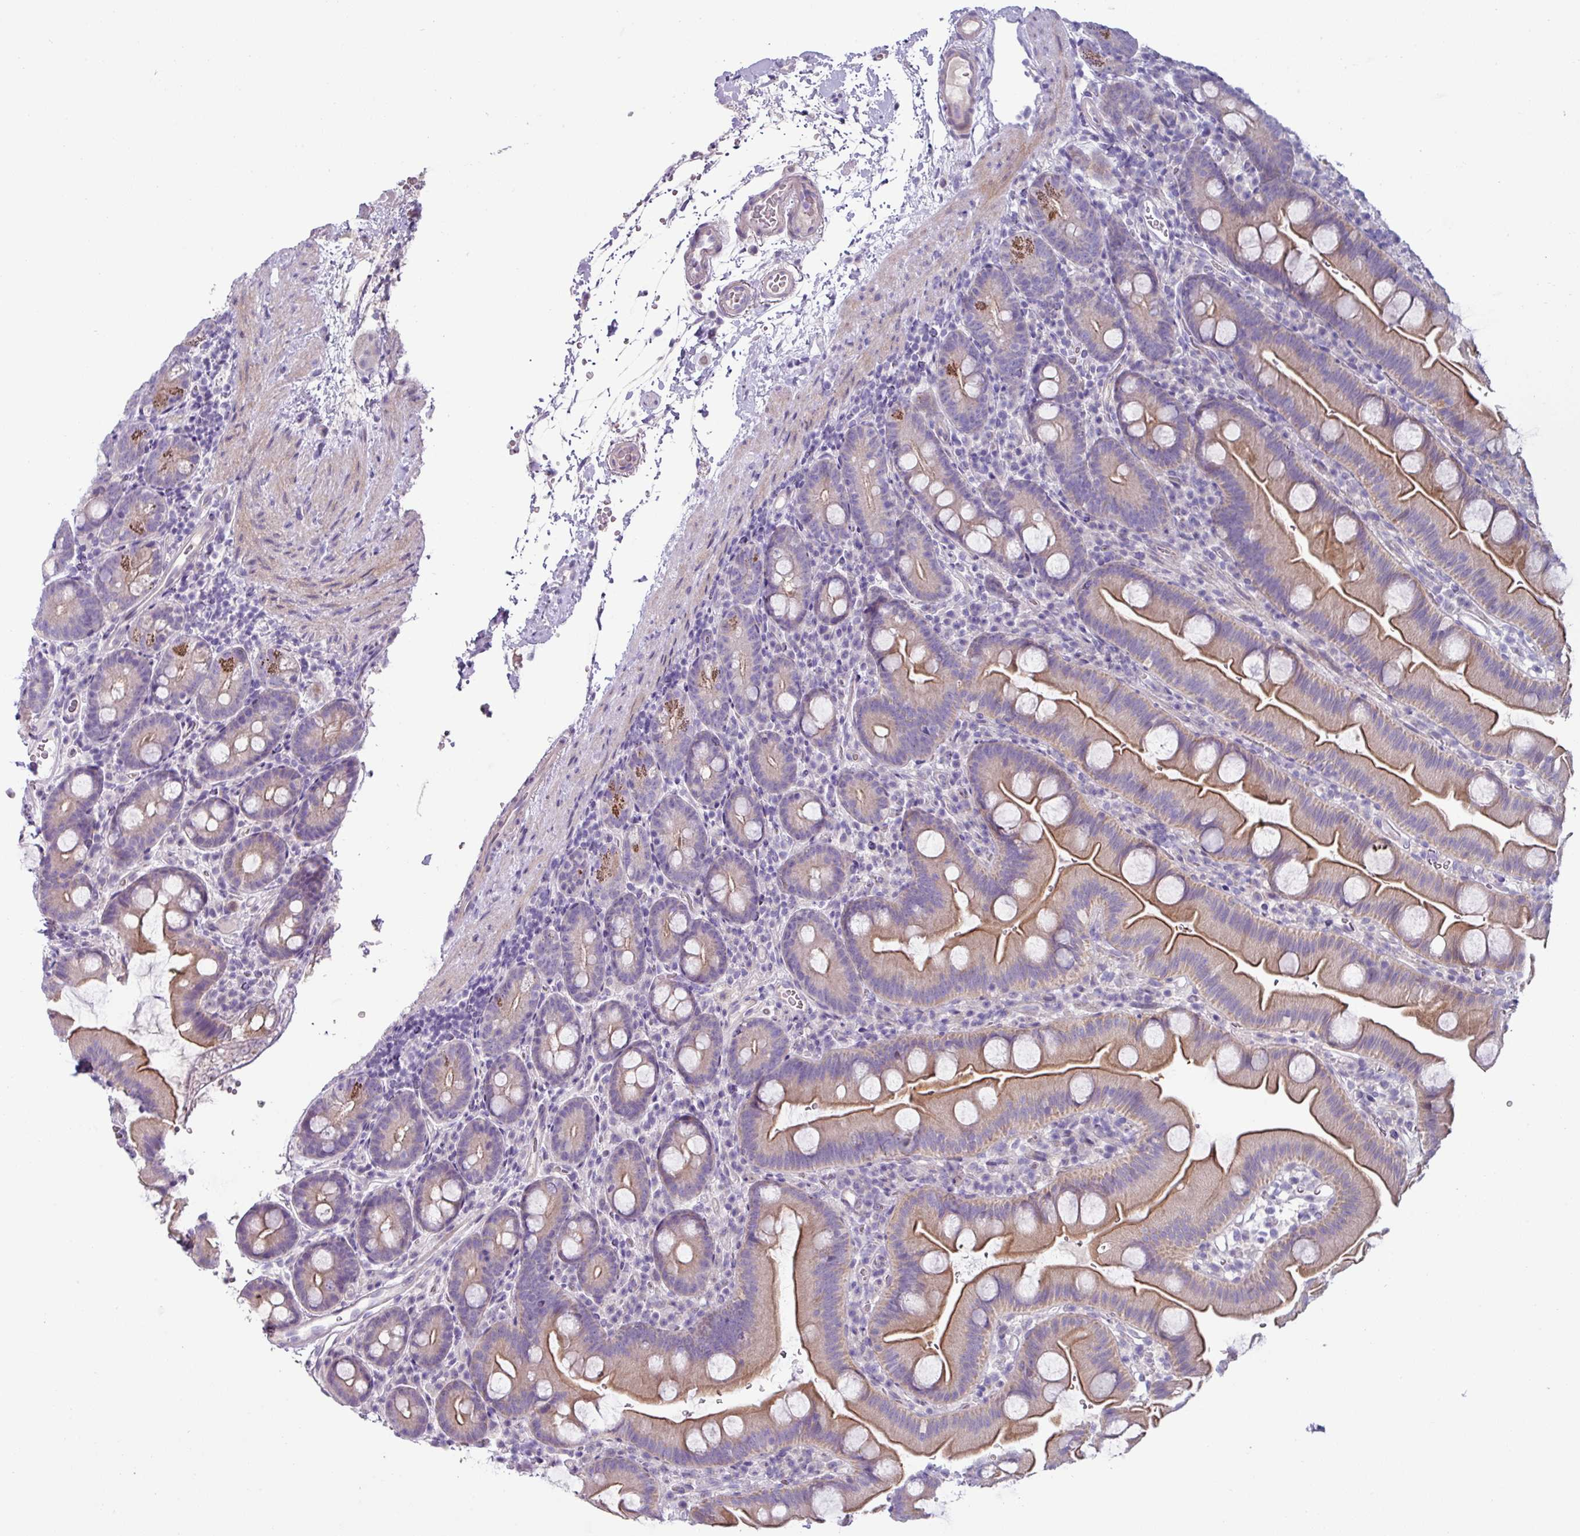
{"staining": {"intensity": "moderate", "quantity": "25%-75%", "location": "cytoplasmic/membranous"}, "tissue": "small intestine", "cell_type": "Glandular cells", "image_type": "normal", "snomed": [{"axis": "morphology", "description": "Normal tissue, NOS"}, {"axis": "topography", "description": "Small intestine"}], "caption": "The photomicrograph reveals immunohistochemical staining of unremarkable small intestine. There is moderate cytoplasmic/membranous staining is present in about 25%-75% of glandular cells.", "gene": "RGS16", "patient": {"sex": "female", "age": 68}}